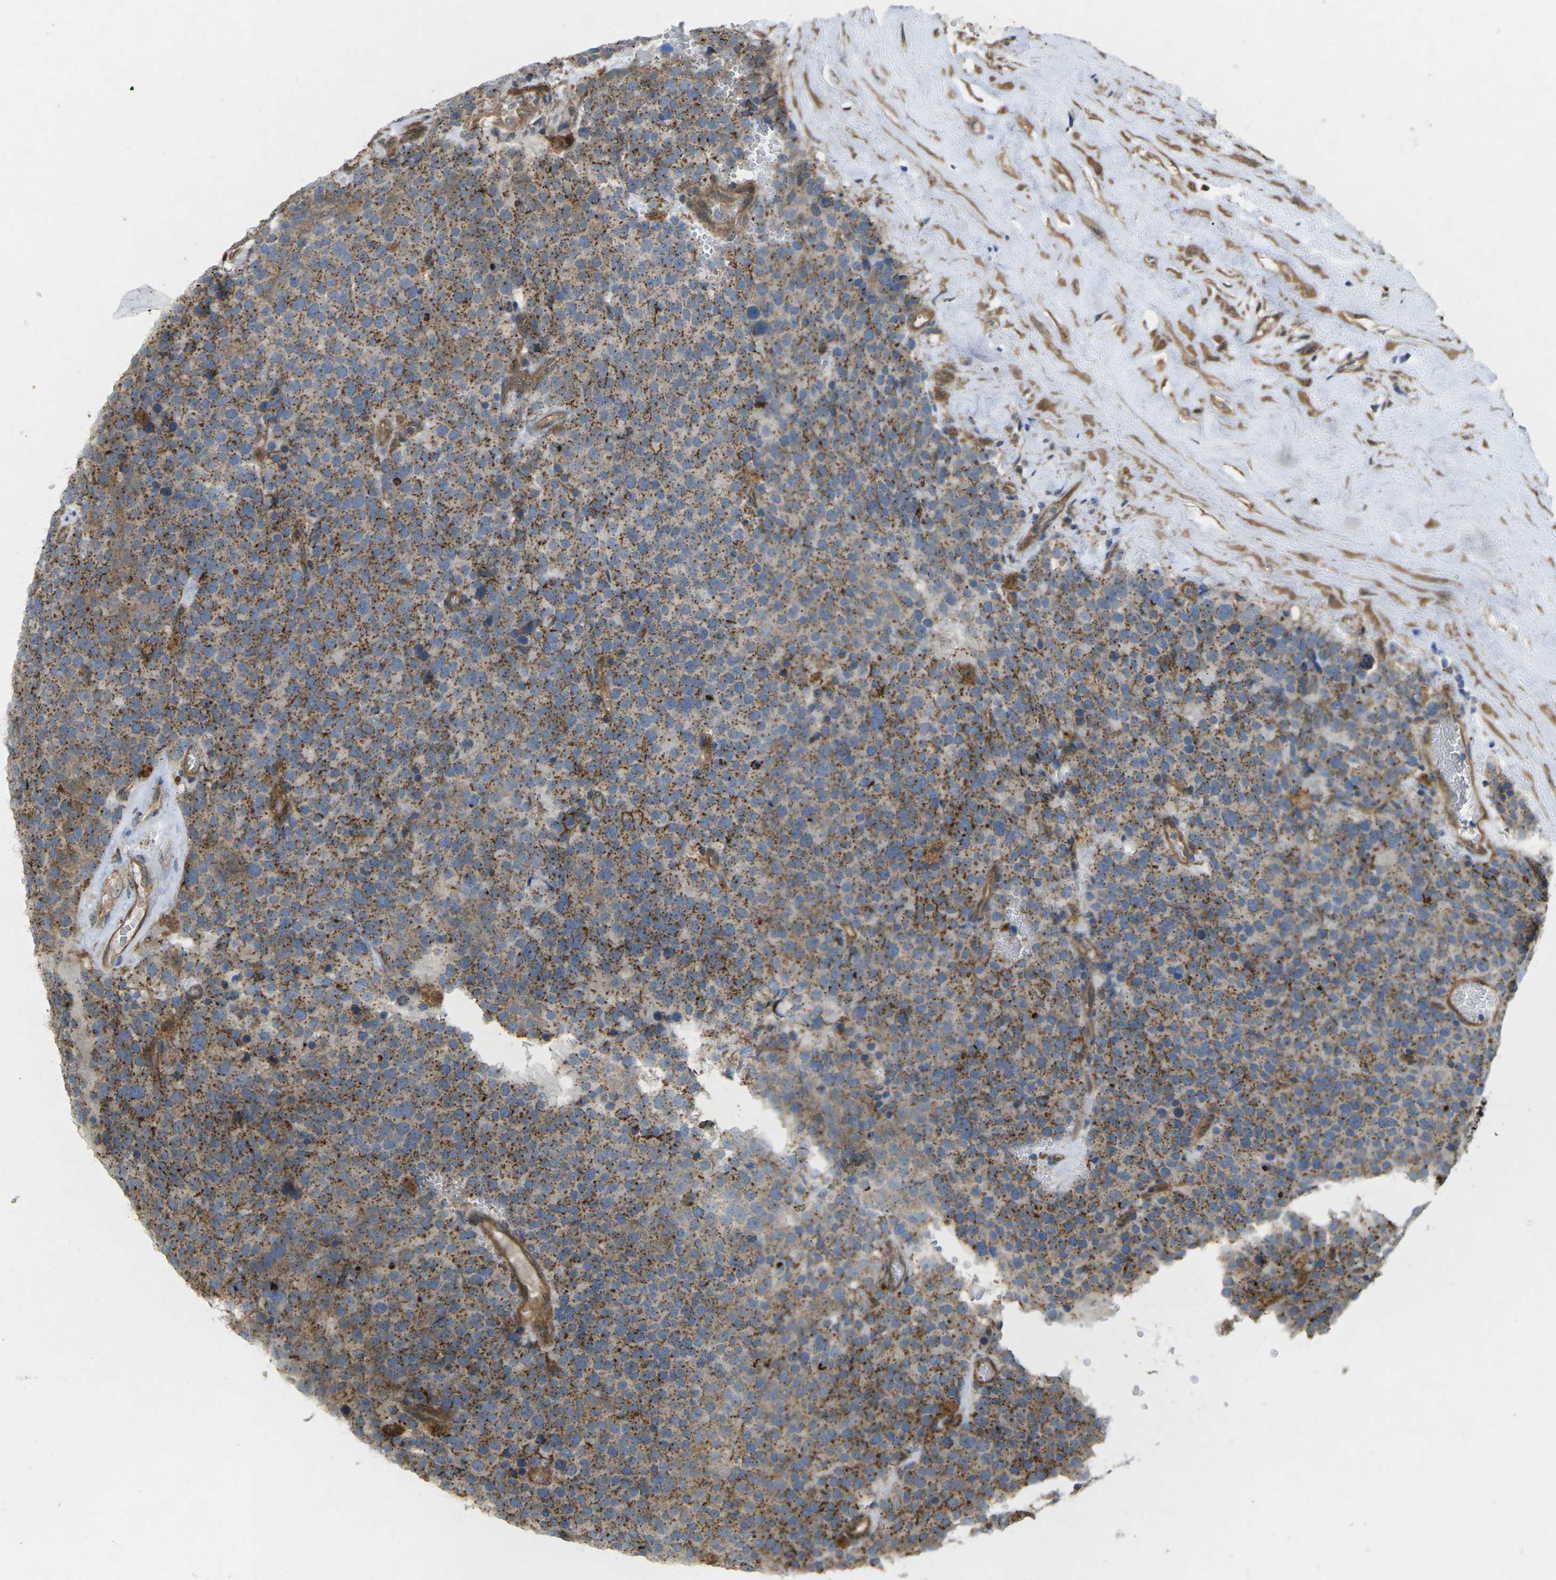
{"staining": {"intensity": "moderate", "quantity": ">75%", "location": "cytoplasmic/membranous"}, "tissue": "testis cancer", "cell_type": "Tumor cells", "image_type": "cancer", "snomed": [{"axis": "morphology", "description": "Normal tissue, NOS"}, {"axis": "morphology", "description": "Seminoma, NOS"}, {"axis": "topography", "description": "Testis"}], "caption": "A brown stain labels moderate cytoplasmic/membranous expression of a protein in human testis cancer (seminoma) tumor cells. (DAB (3,3'-diaminobenzidine) IHC, brown staining for protein, blue staining for nuclei).", "gene": "CHMP3", "patient": {"sex": "male", "age": 71}}